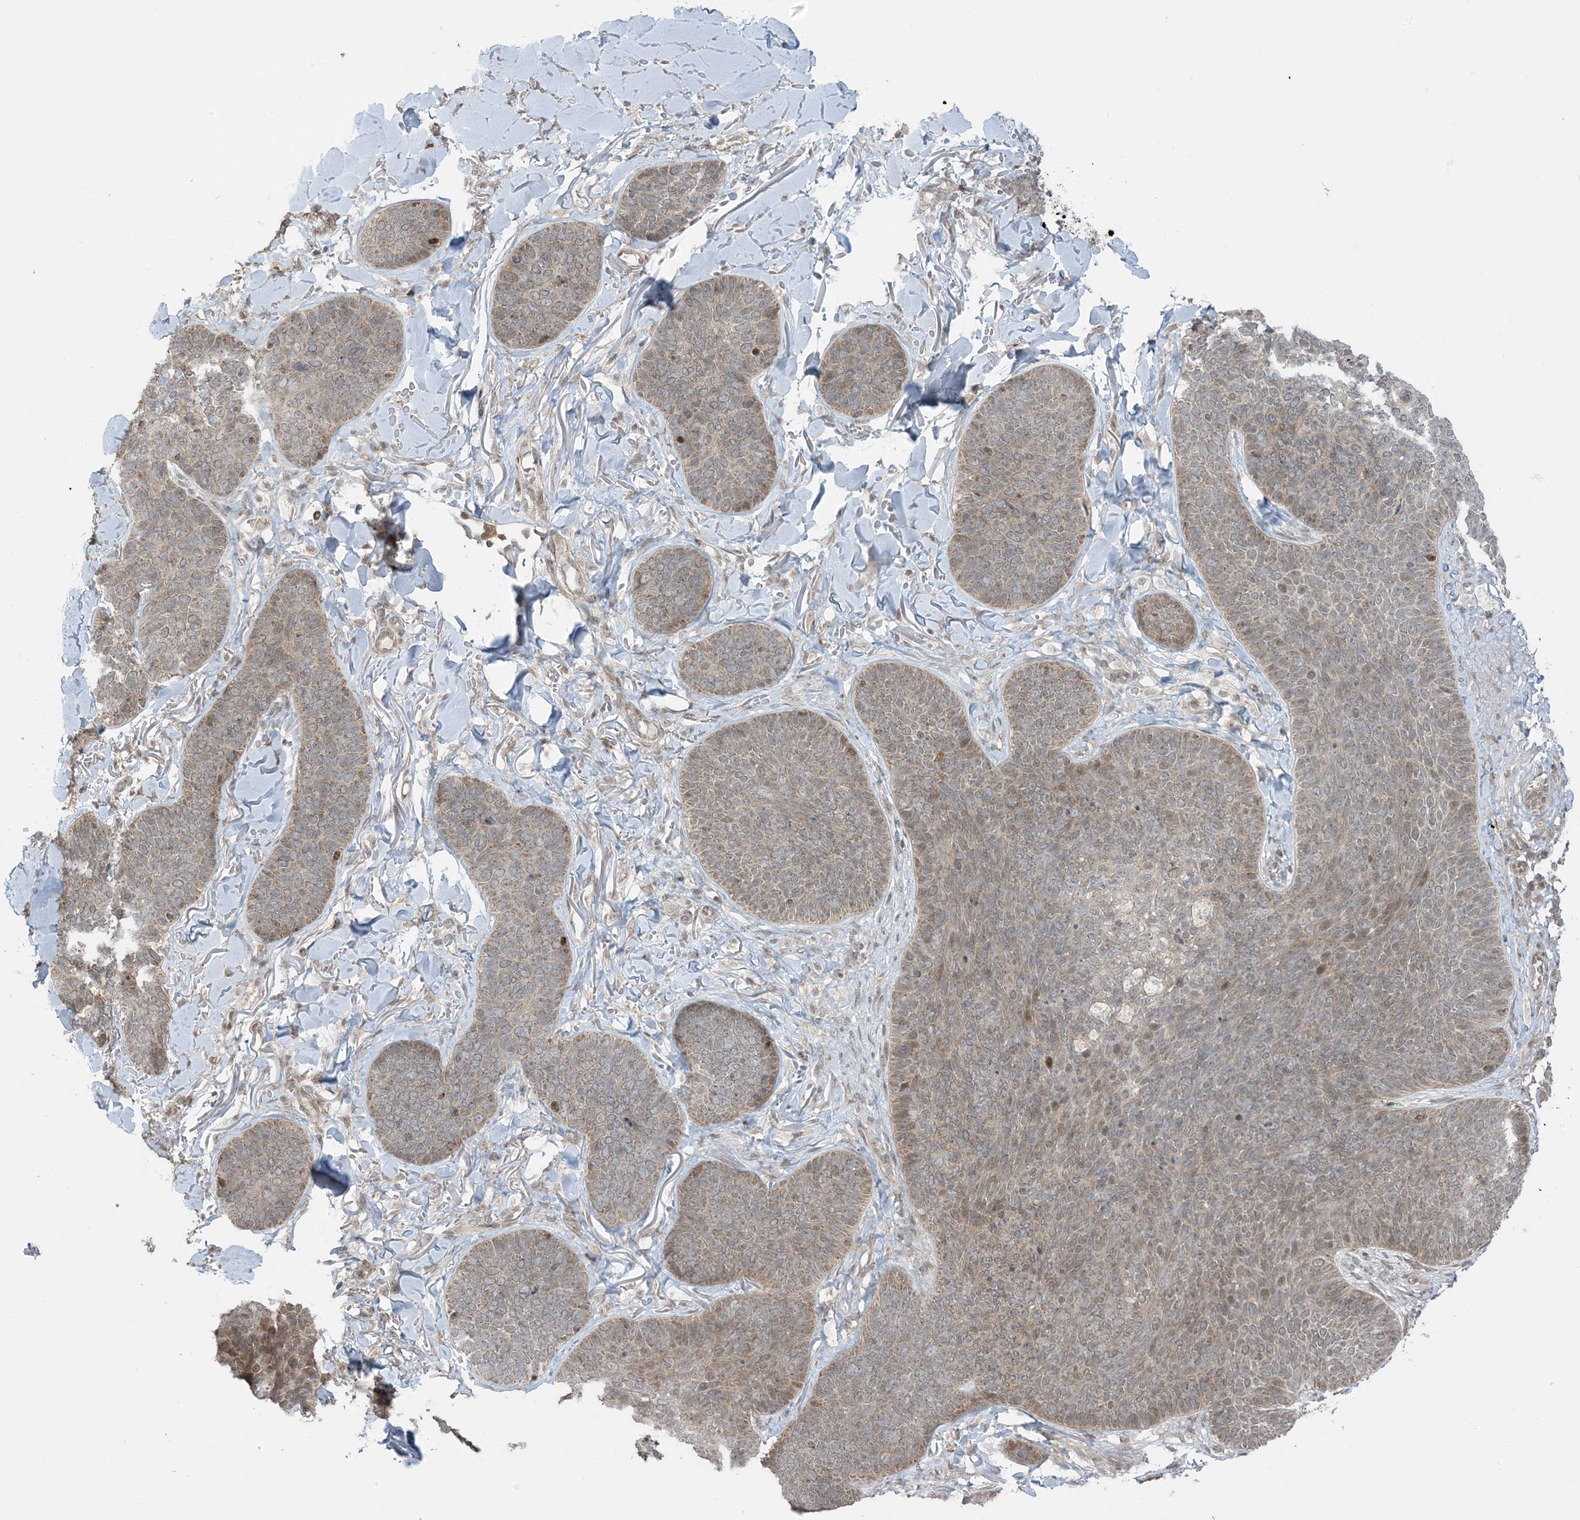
{"staining": {"intensity": "moderate", "quantity": "25%-75%", "location": "cytoplasmic/membranous"}, "tissue": "skin cancer", "cell_type": "Tumor cells", "image_type": "cancer", "snomed": [{"axis": "morphology", "description": "Basal cell carcinoma"}, {"axis": "topography", "description": "Skin"}], "caption": "Tumor cells display medium levels of moderate cytoplasmic/membranous positivity in about 25%-75% of cells in basal cell carcinoma (skin). (brown staining indicates protein expression, while blue staining denotes nuclei).", "gene": "PHLDB2", "patient": {"sex": "male", "age": 85}}